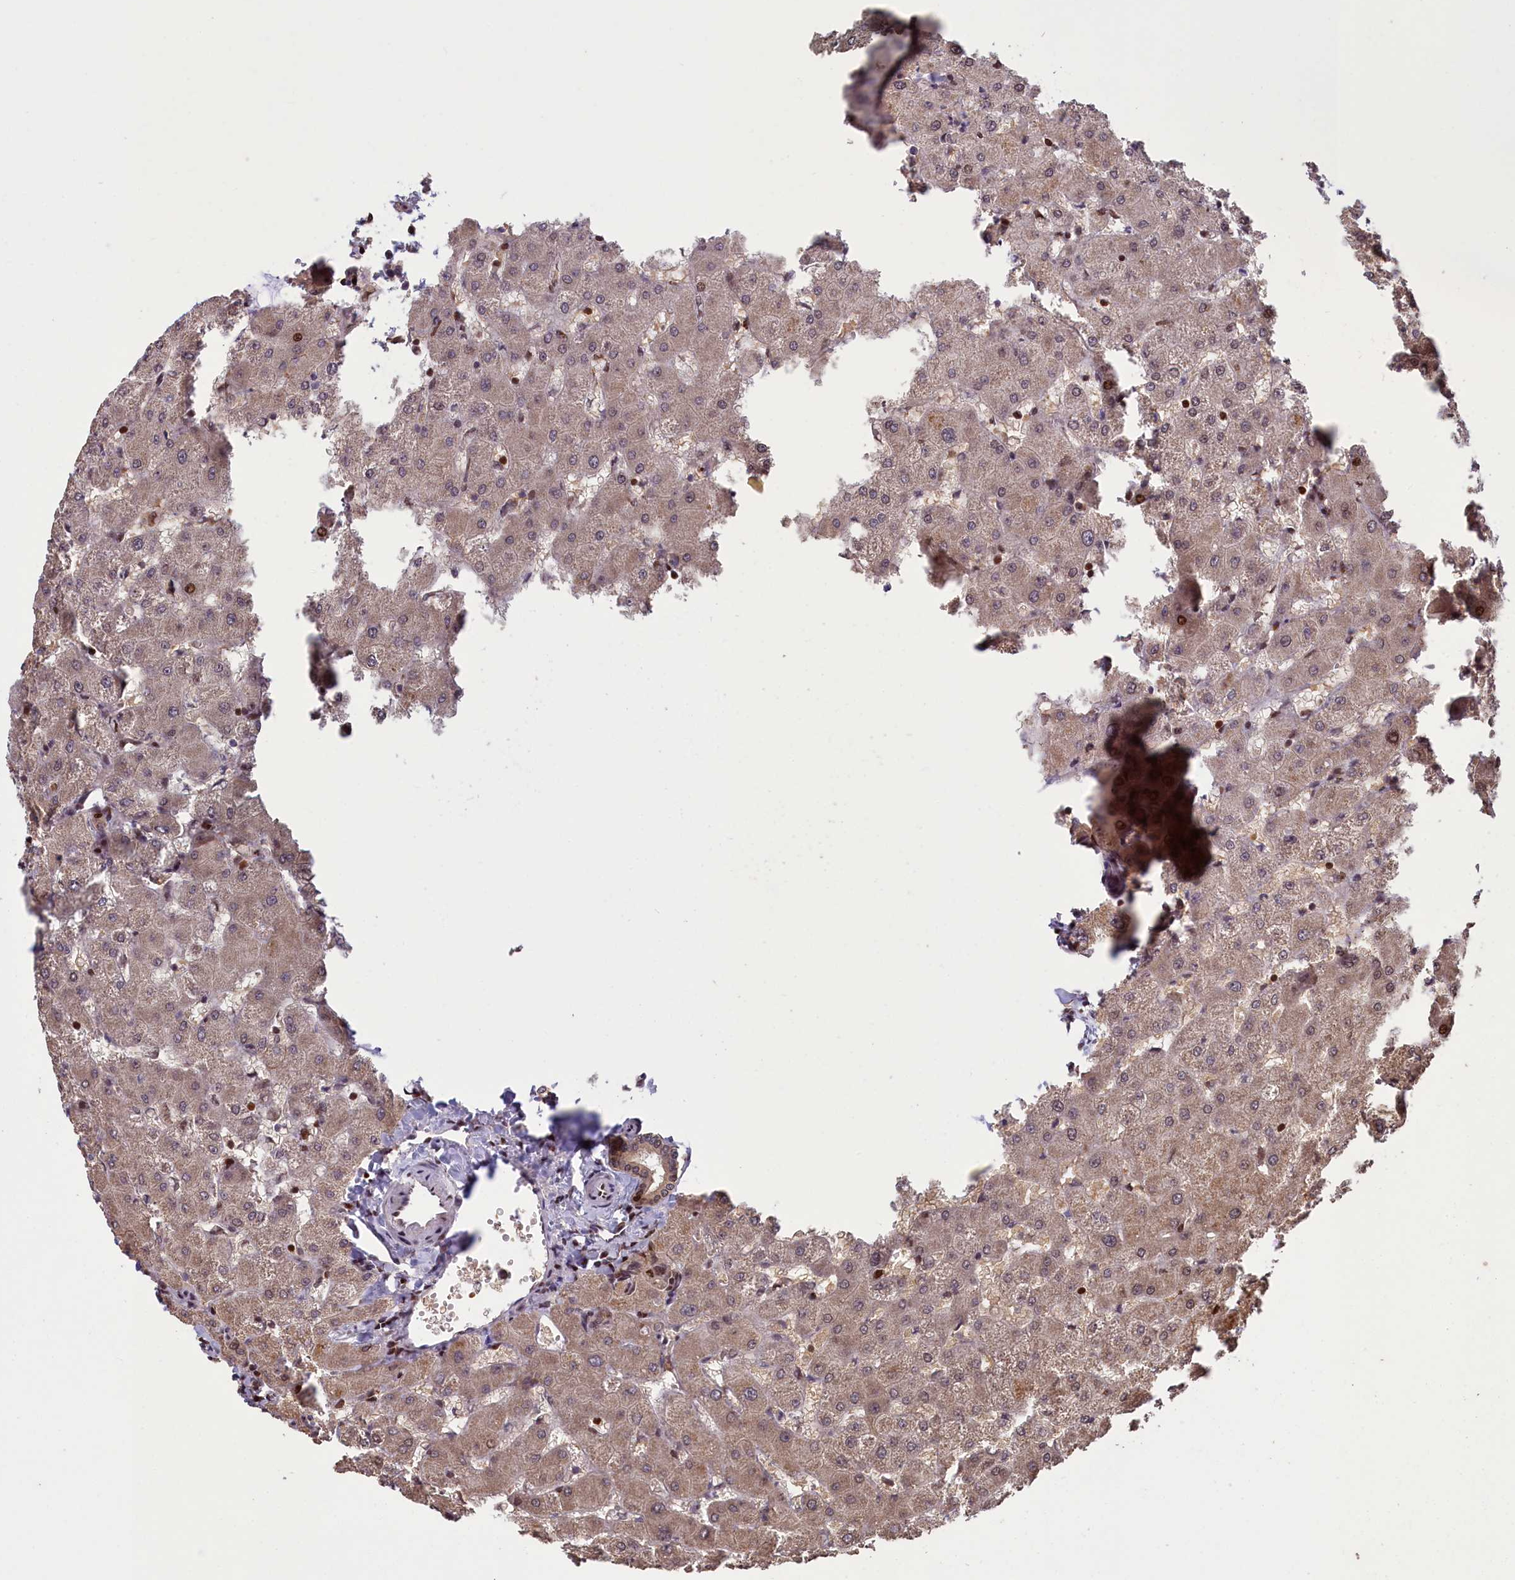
{"staining": {"intensity": "moderate", "quantity": "25%-75%", "location": "cytoplasmic/membranous,nuclear"}, "tissue": "liver", "cell_type": "Cholangiocytes", "image_type": "normal", "snomed": [{"axis": "morphology", "description": "Normal tissue, NOS"}, {"axis": "topography", "description": "Liver"}], "caption": "IHC photomicrograph of unremarkable liver: human liver stained using IHC displays medium levels of moderate protein expression localized specifically in the cytoplasmic/membranous,nuclear of cholangiocytes, appearing as a cytoplasmic/membranous,nuclear brown color.", "gene": "NUBP1", "patient": {"sex": "female", "age": 63}}